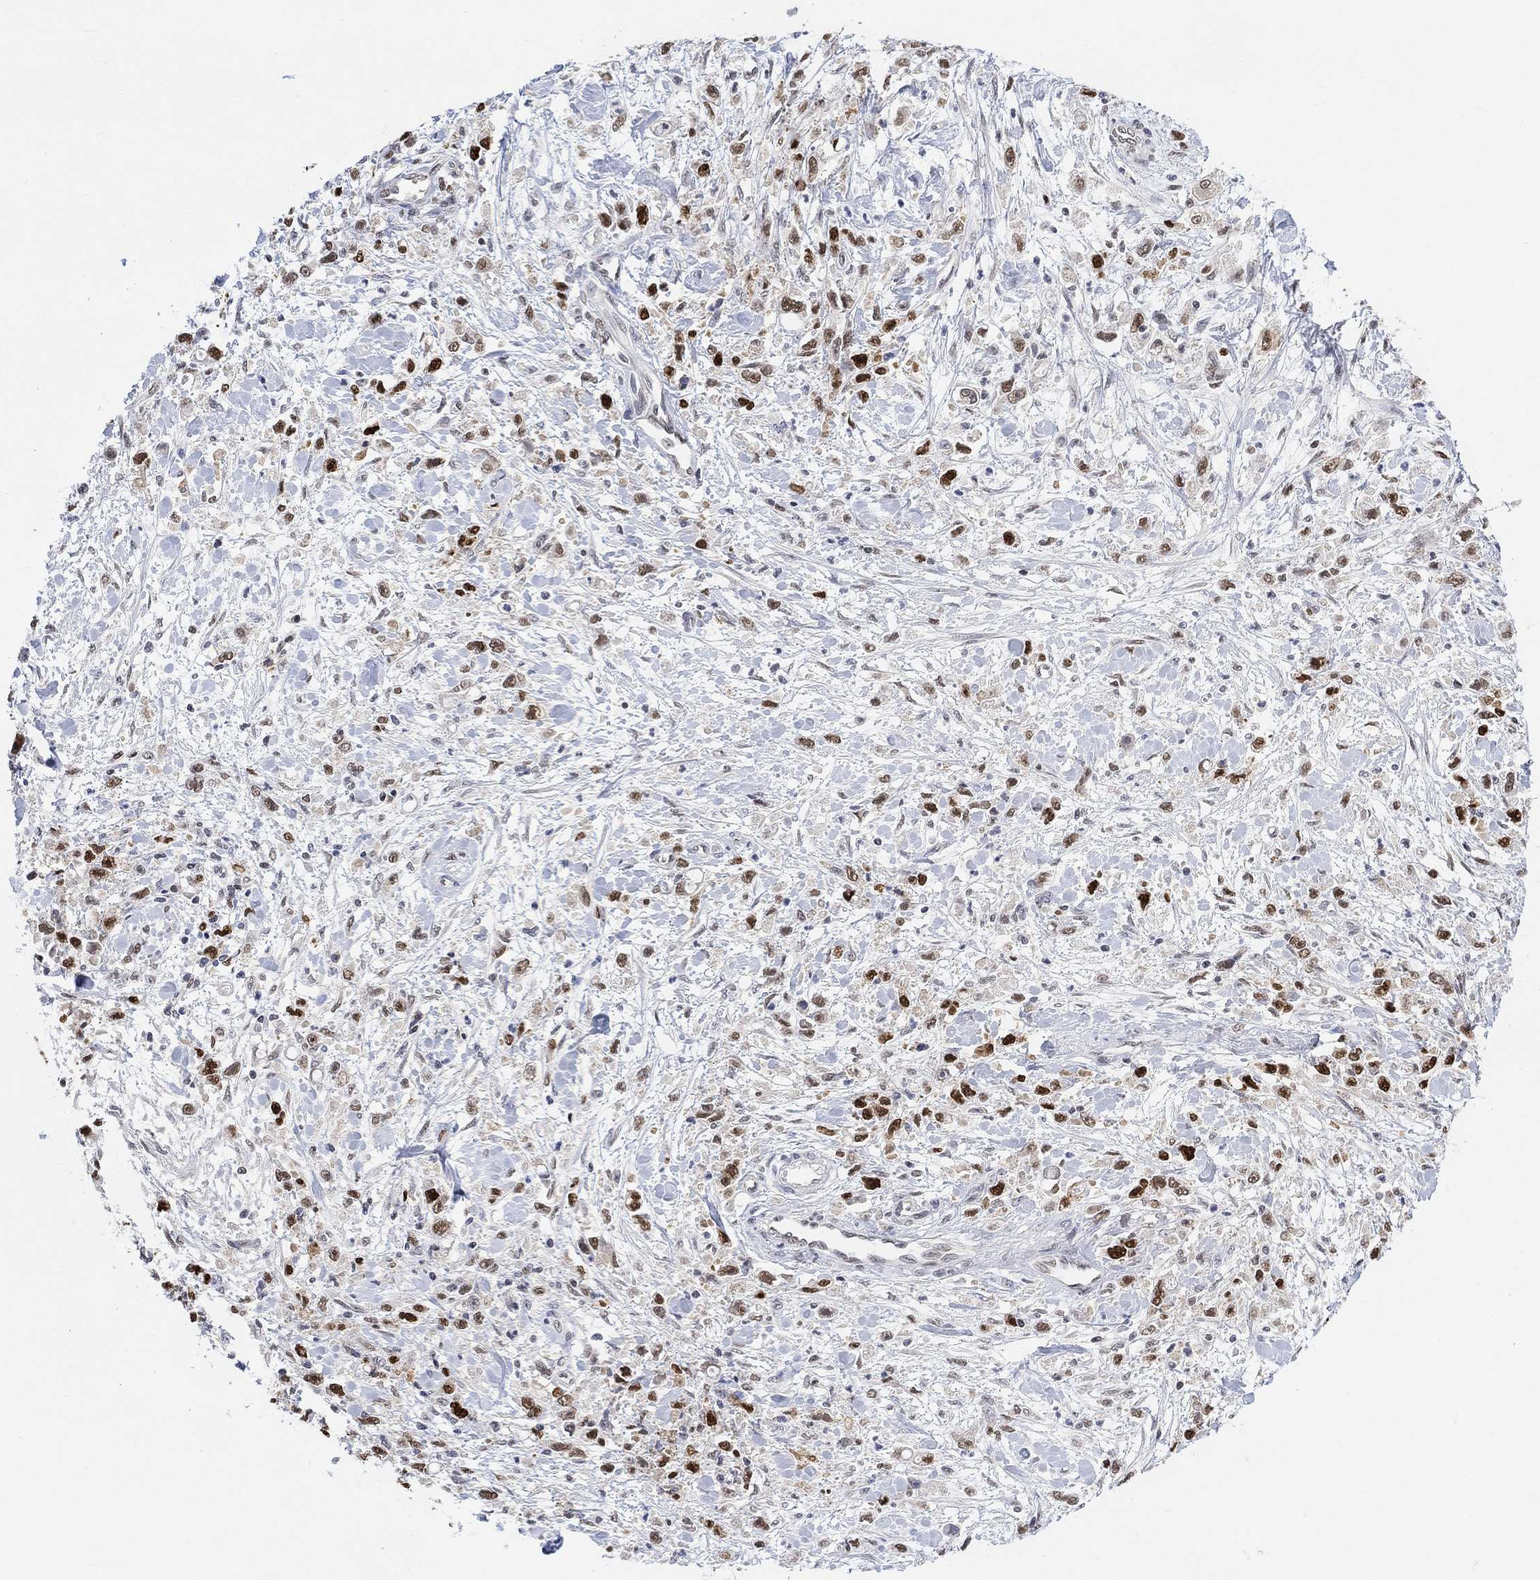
{"staining": {"intensity": "strong", "quantity": ">75%", "location": "nuclear"}, "tissue": "stomach cancer", "cell_type": "Tumor cells", "image_type": "cancer", "snomed": [{"axis": "morphology", "description": "Adenocarcinoma, NOS"}, {"axis": "topography", "description": "Stomach"}], "caption": "Adenocarcinoma (stomach) stained for a protein displays strong nuclear positivity in tumor cells.", "gene": "RAD54L2", "patient": {"sex": "female", "age": 59}}